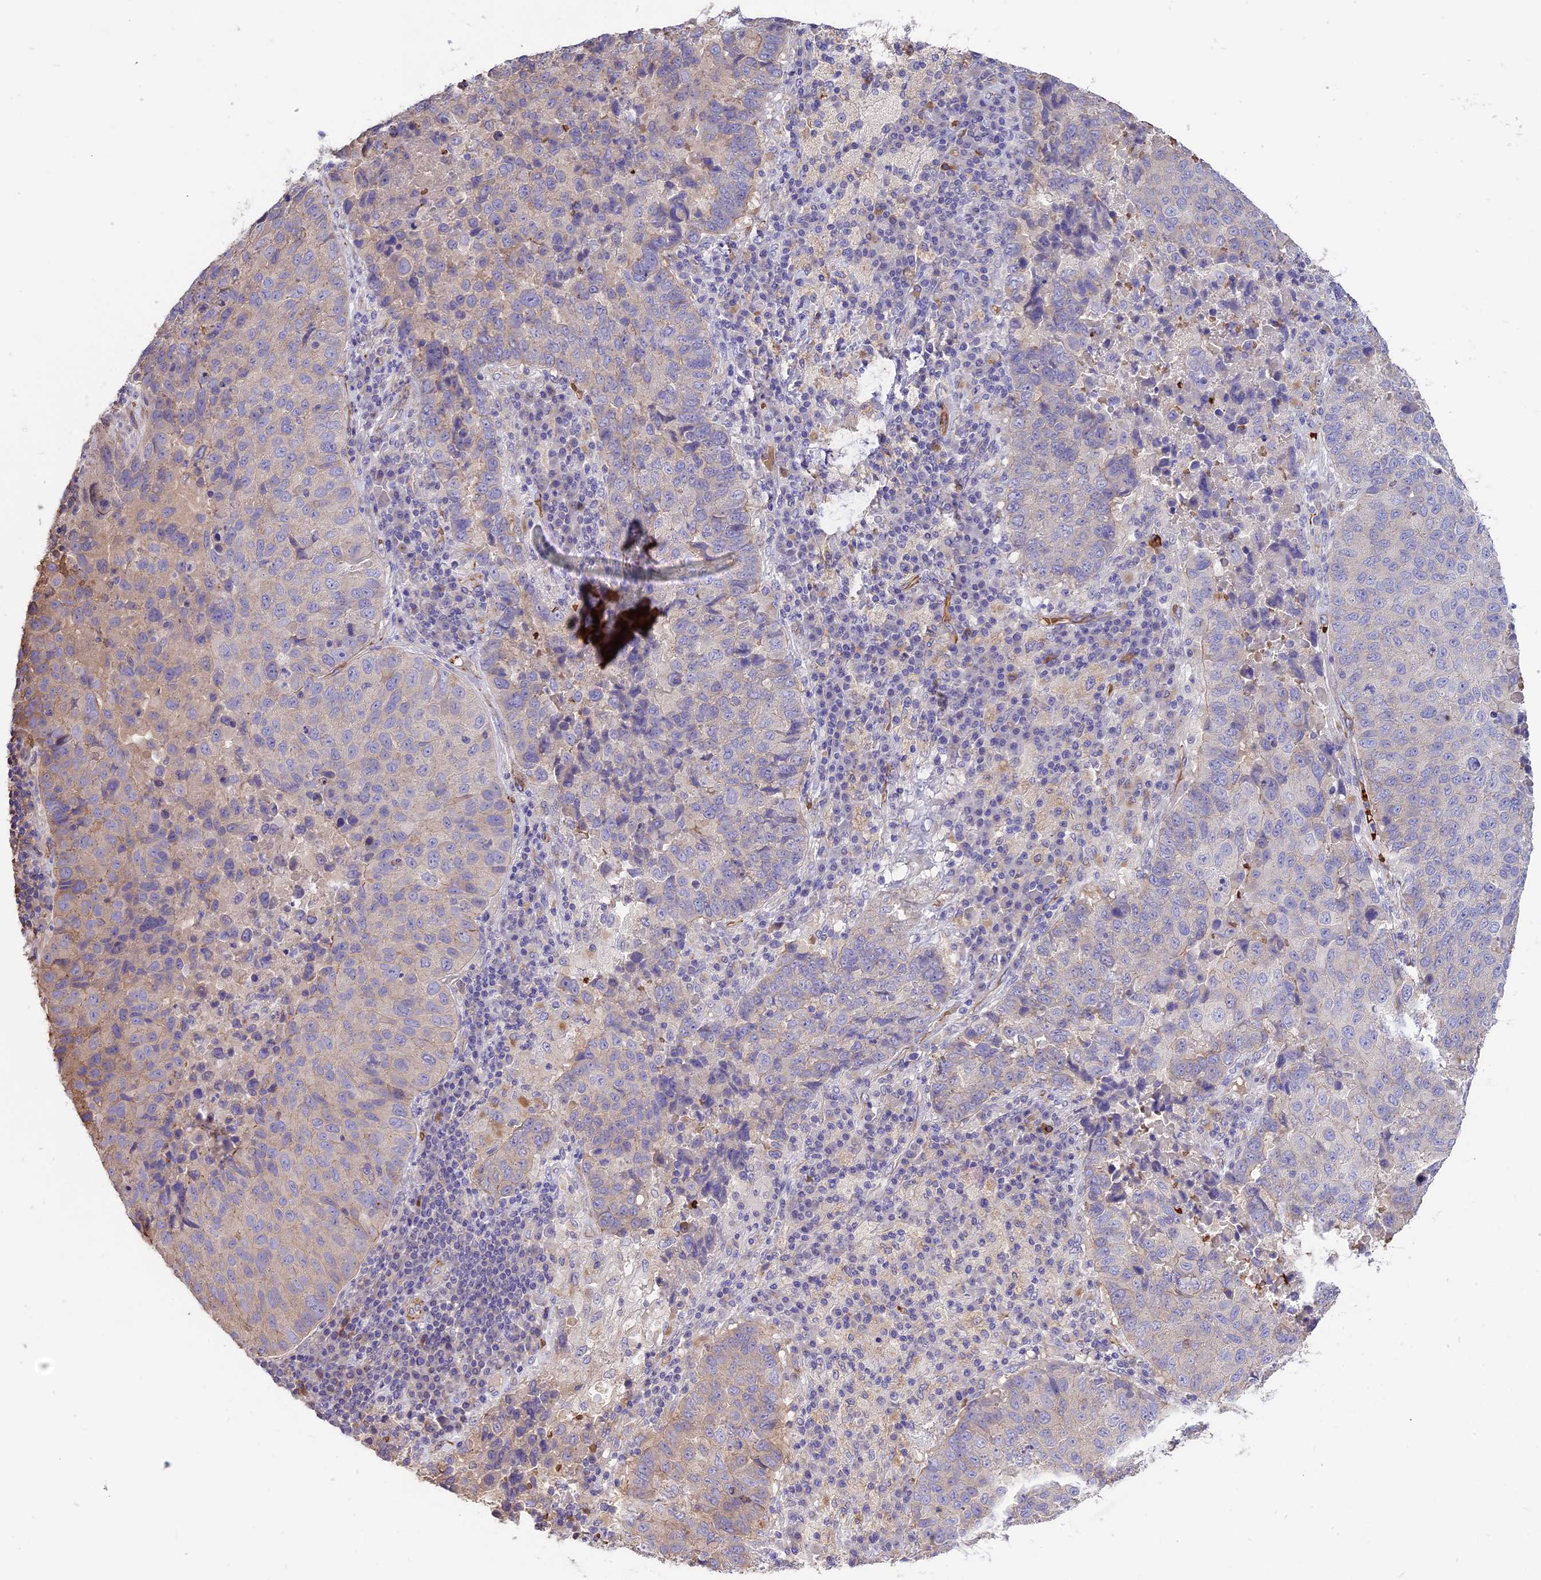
{"staining": {"intensity": "weak", "quantity": "<25%", "location": "cytoplasmic/membranous"}, "tissue": "lung cancer", "cell_type": "Tumor cells", "image_type": "cancer", "snomed": [{"axis": "morphology", "description": "Squamous cell carcinoma, NOS"}, {"axis": "topography", "description": "Lung"}], "caption": "A photomicrograph of squamous cell carcinoma (lung) stained for a protein exhibits no brown staining in tumor cells.", "gene": "TTC4", "patient": {"sex": "male", "age": 73}}